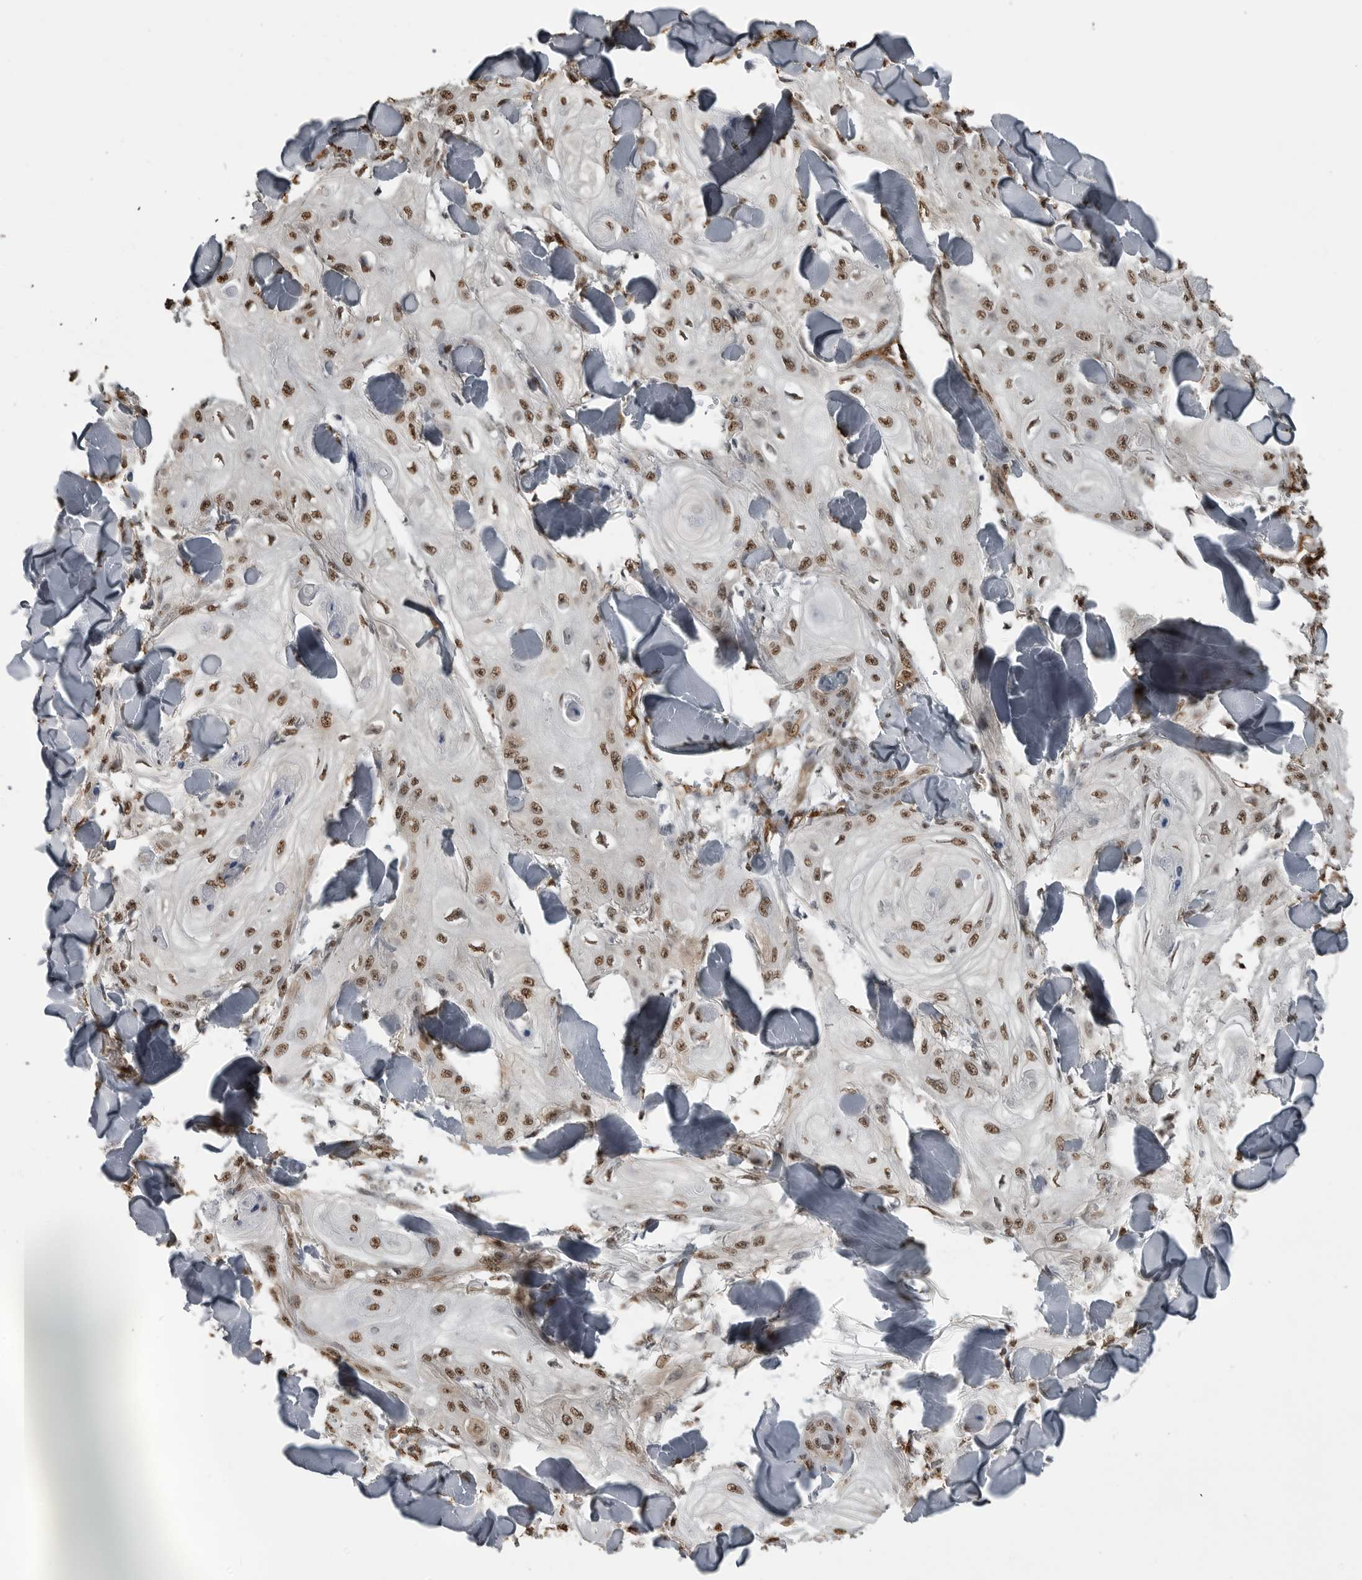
{"staining": {"intensity": "moderate", "quantity": ">75%", "location": "nuclear"}, "tissue": "skin cancer", "cell_type": "Tumor cells", "image_type": "cancer", "snomed": [{"axis": "morphology", "description": "Squamous cell carcinoma, NOS"}, {"axis": "topography", "description": "Skin"}], "caption": "Immunohistochemistry (DAB) staining of skin cancer (squamous cell carcinoma) reveals moderate nuclear protein expression in approximately >75% of tumor cells.", "gene": "SMAD2", "patient": {"sex": "male", "age": 74}}